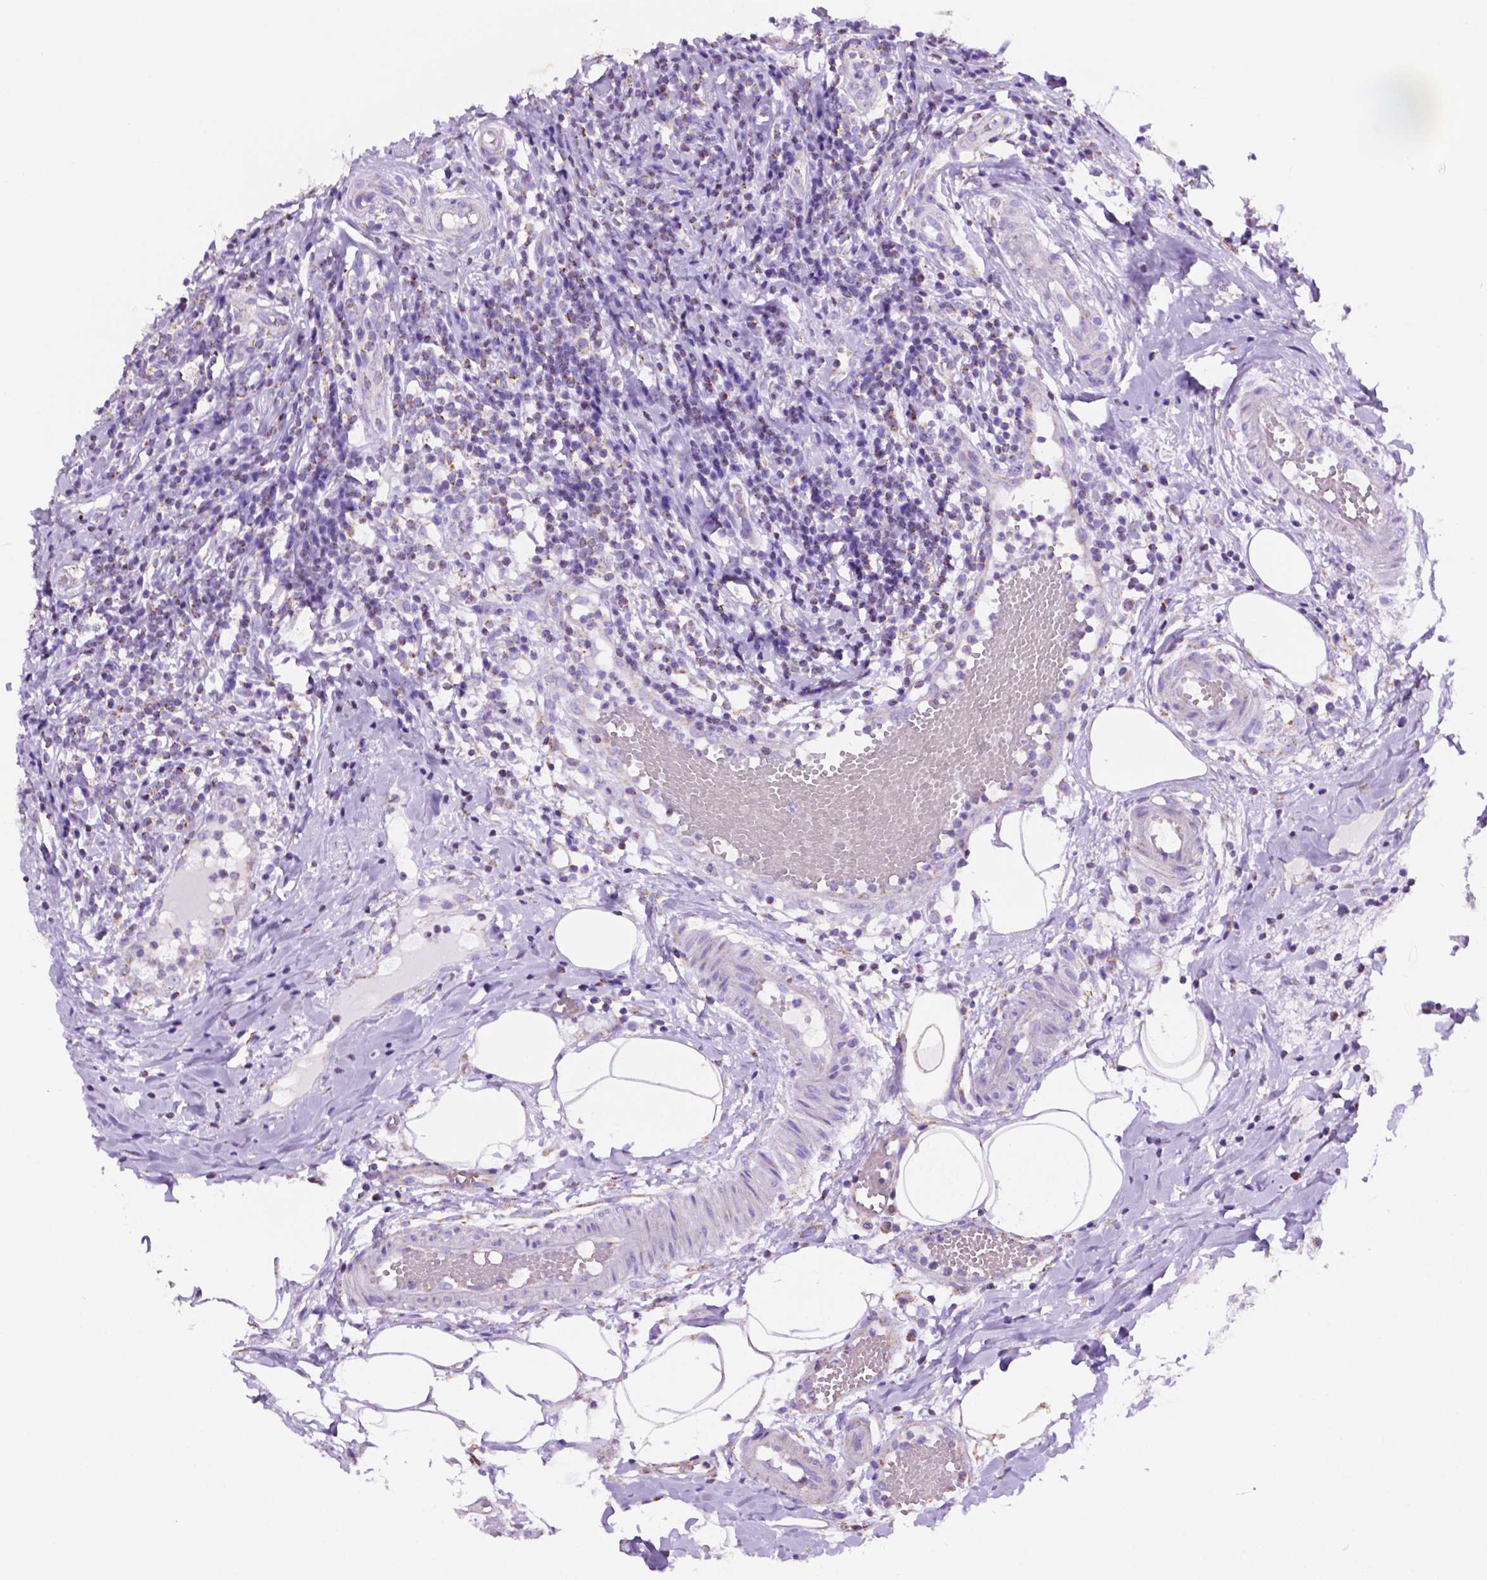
{"staining": {"intensity": "strong", "quantity": "25%-75%", "location": "cytoplasmic/membranous"}, "tissue": "appendix", "cell_type": "Glandular cells", "image_type": "normal", "snomed": [{"axis": "morphology", "description": "Normal tissue, NOS"}, {"axis": "morphology", "description": "Inflammation, NOS"}, {"axis": "topography", "description": "Appendix"}], "caption": "Protein expression analysis of benign human appendix reveals strong cytoplasmic/membranous staining in about 25%-75% of glandular cells. The staining is performed using DAB (3,3'-diaminobenzidine) brown chromogen to label protein expression. The nuclei are counter-stained blue using hematoxylin.", "gene": "GDPD5", "patient": {"sex": "male", "age": 16}}